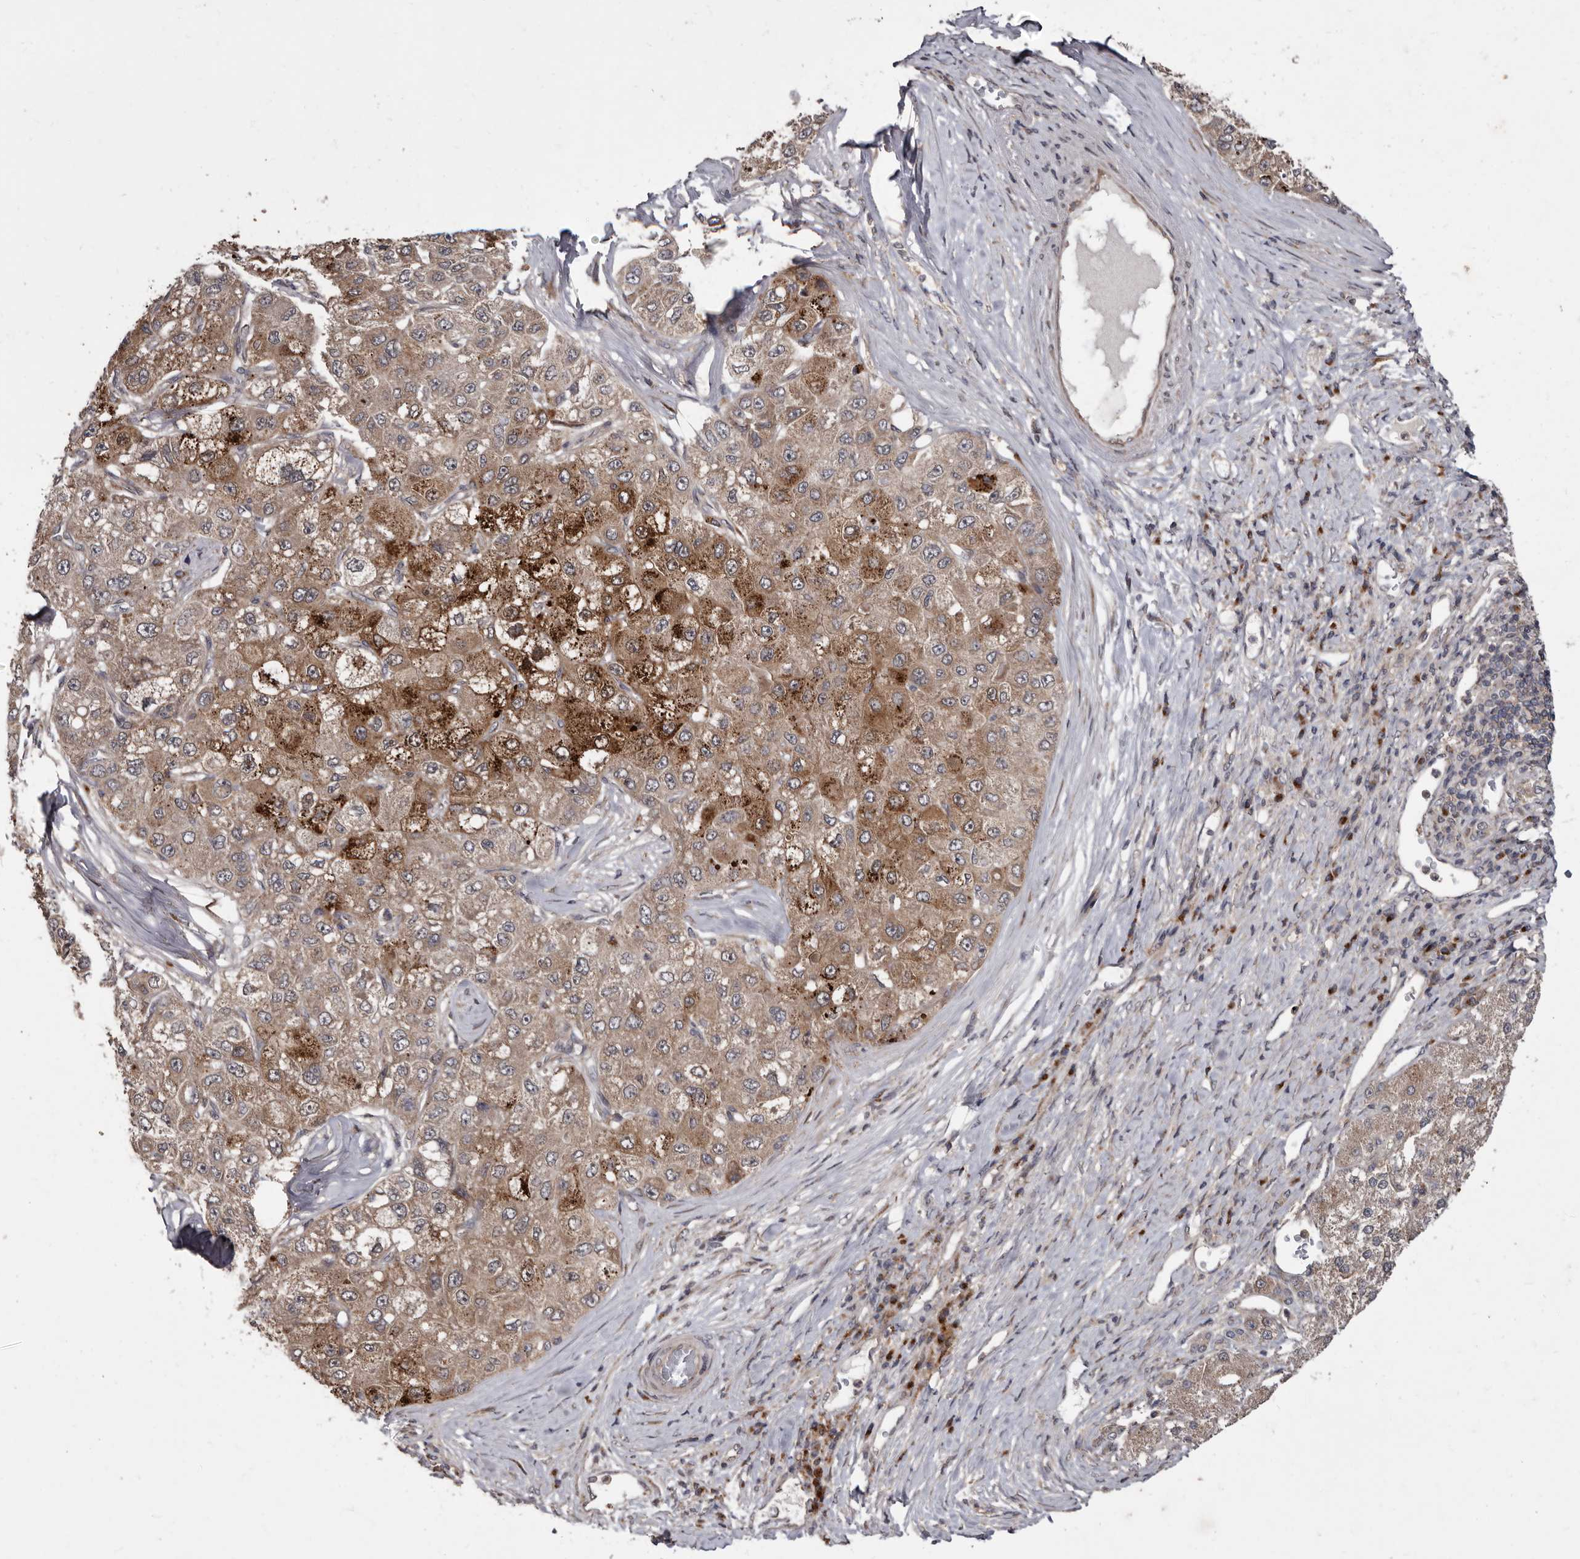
{"staining": {"intensity": "moderate", "quantity": ">75%", "location": "cytoplasmic/membranous"}, "tissue": "liver cancer", "cell_type": "Tumor cells", "image_type": "cancer", "snomed": [{"axis": "morphology", "description": "Carcinoma, Hepatocellular, NOS"}, {"axis": "topography", "description": "Liver"}], "caption": "Brown immunohistochemical staining in liver cancer (hepatocellular carcinoma) demonstrates moderate cytoplasmic/membranous positivity in about >75% of tumor cells. (DAB (3,3'-diaminobenzidine) IHC with brightfield microscopy, high magnification).", "gene": "FLAD1", "patient": {"sex": "male", "age": 80}}